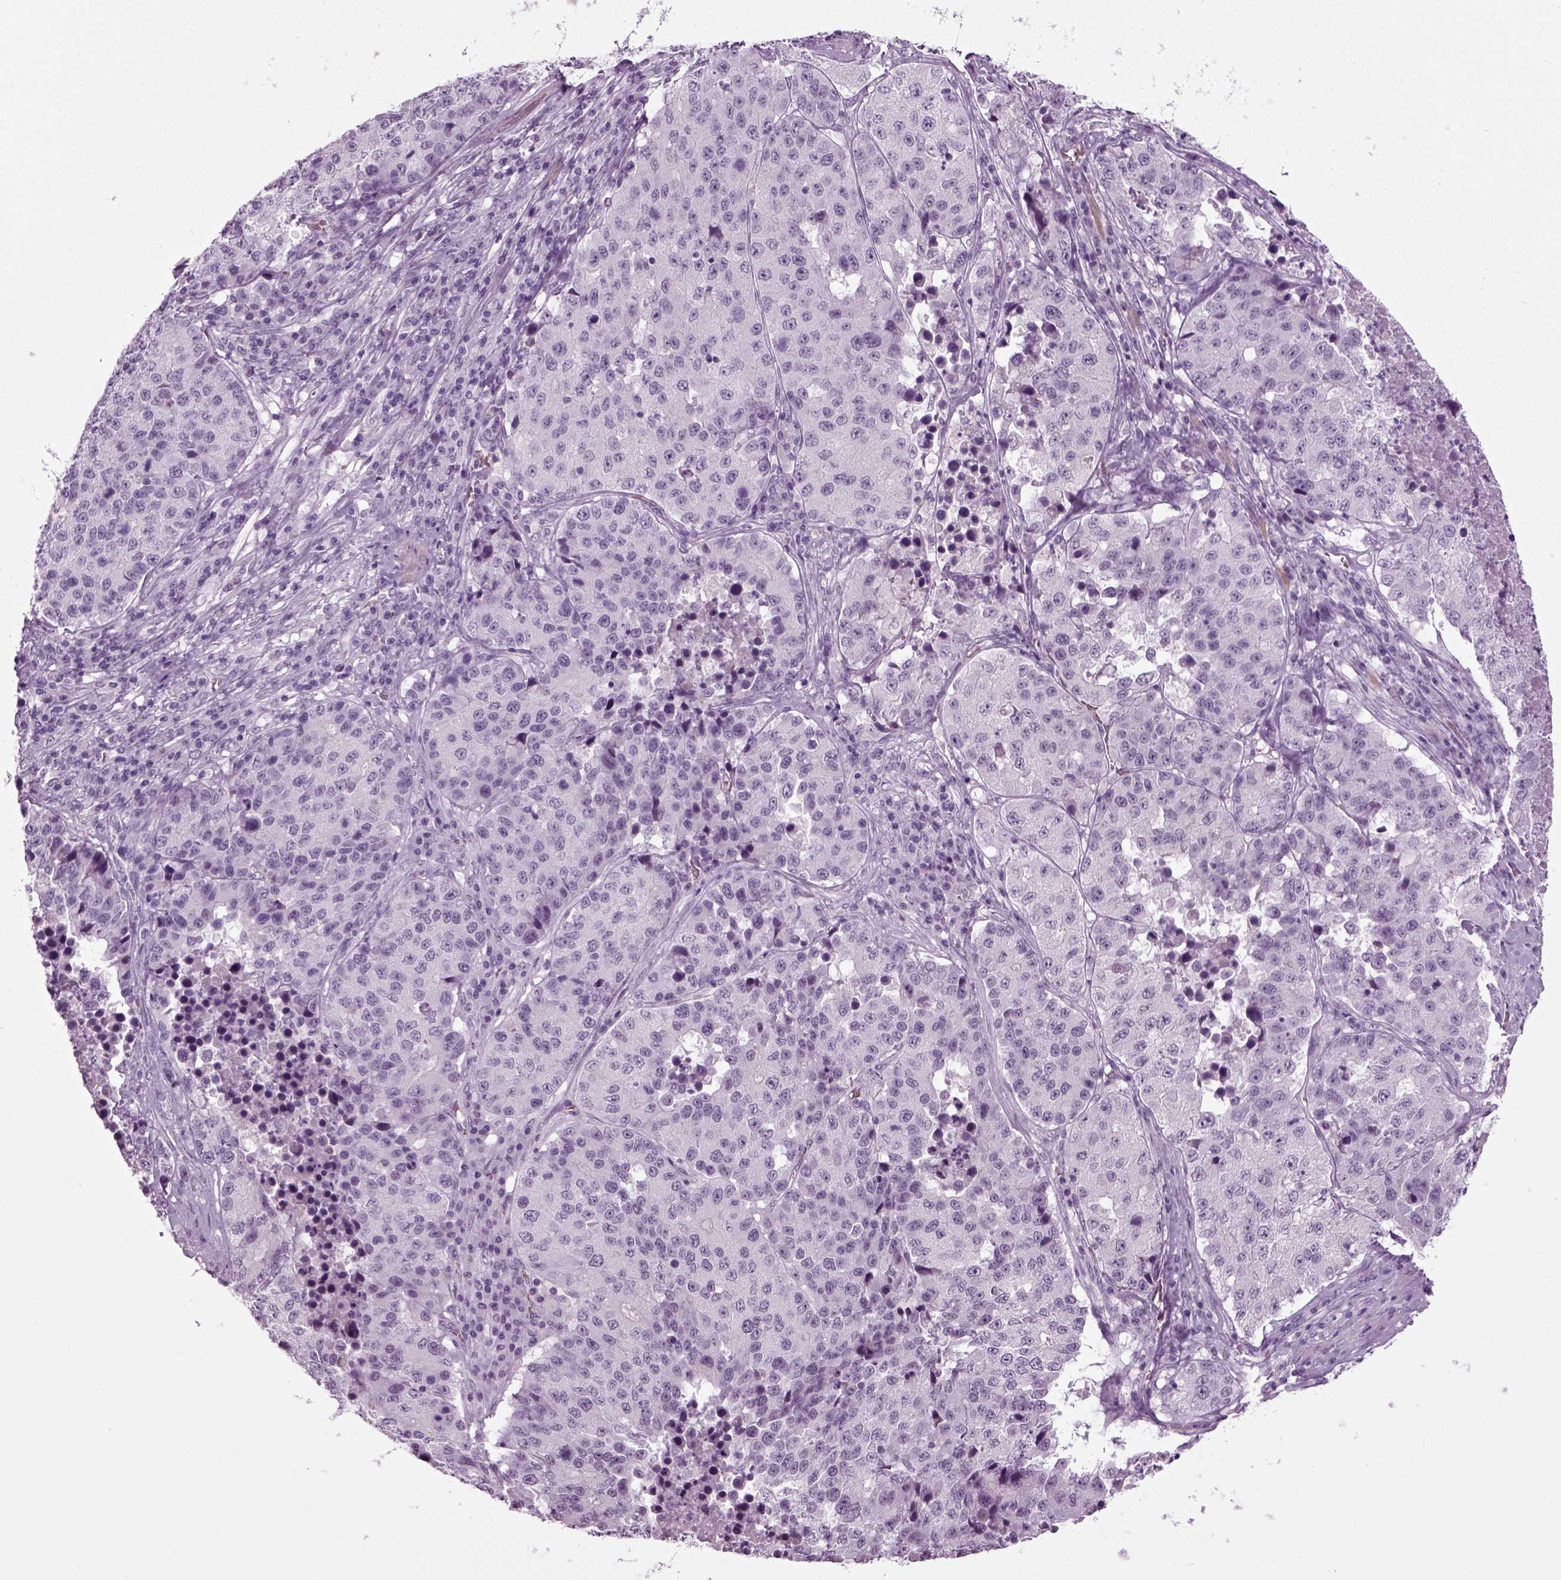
{"staining": {"intensity": "negative", "quantity": "none", "location": "none"}, "tissue": "stomach cancer", "cell_type": "Tumor cells", "image_type": "cancer", "snomed": [{"axis": "morphology", "description": "Adenocarcinoma, NOS"}, {"axis": "topography", "description": "Stomach"}], "caption": "This photomicrograph is of stomach cancer stained with IHC to label a protein in brown with the nuclei are counter-stained blue. There is no expression in tumor cells.", "gene": "ZC2HC1C", "patient": {"sex": "male", "age": 71}}